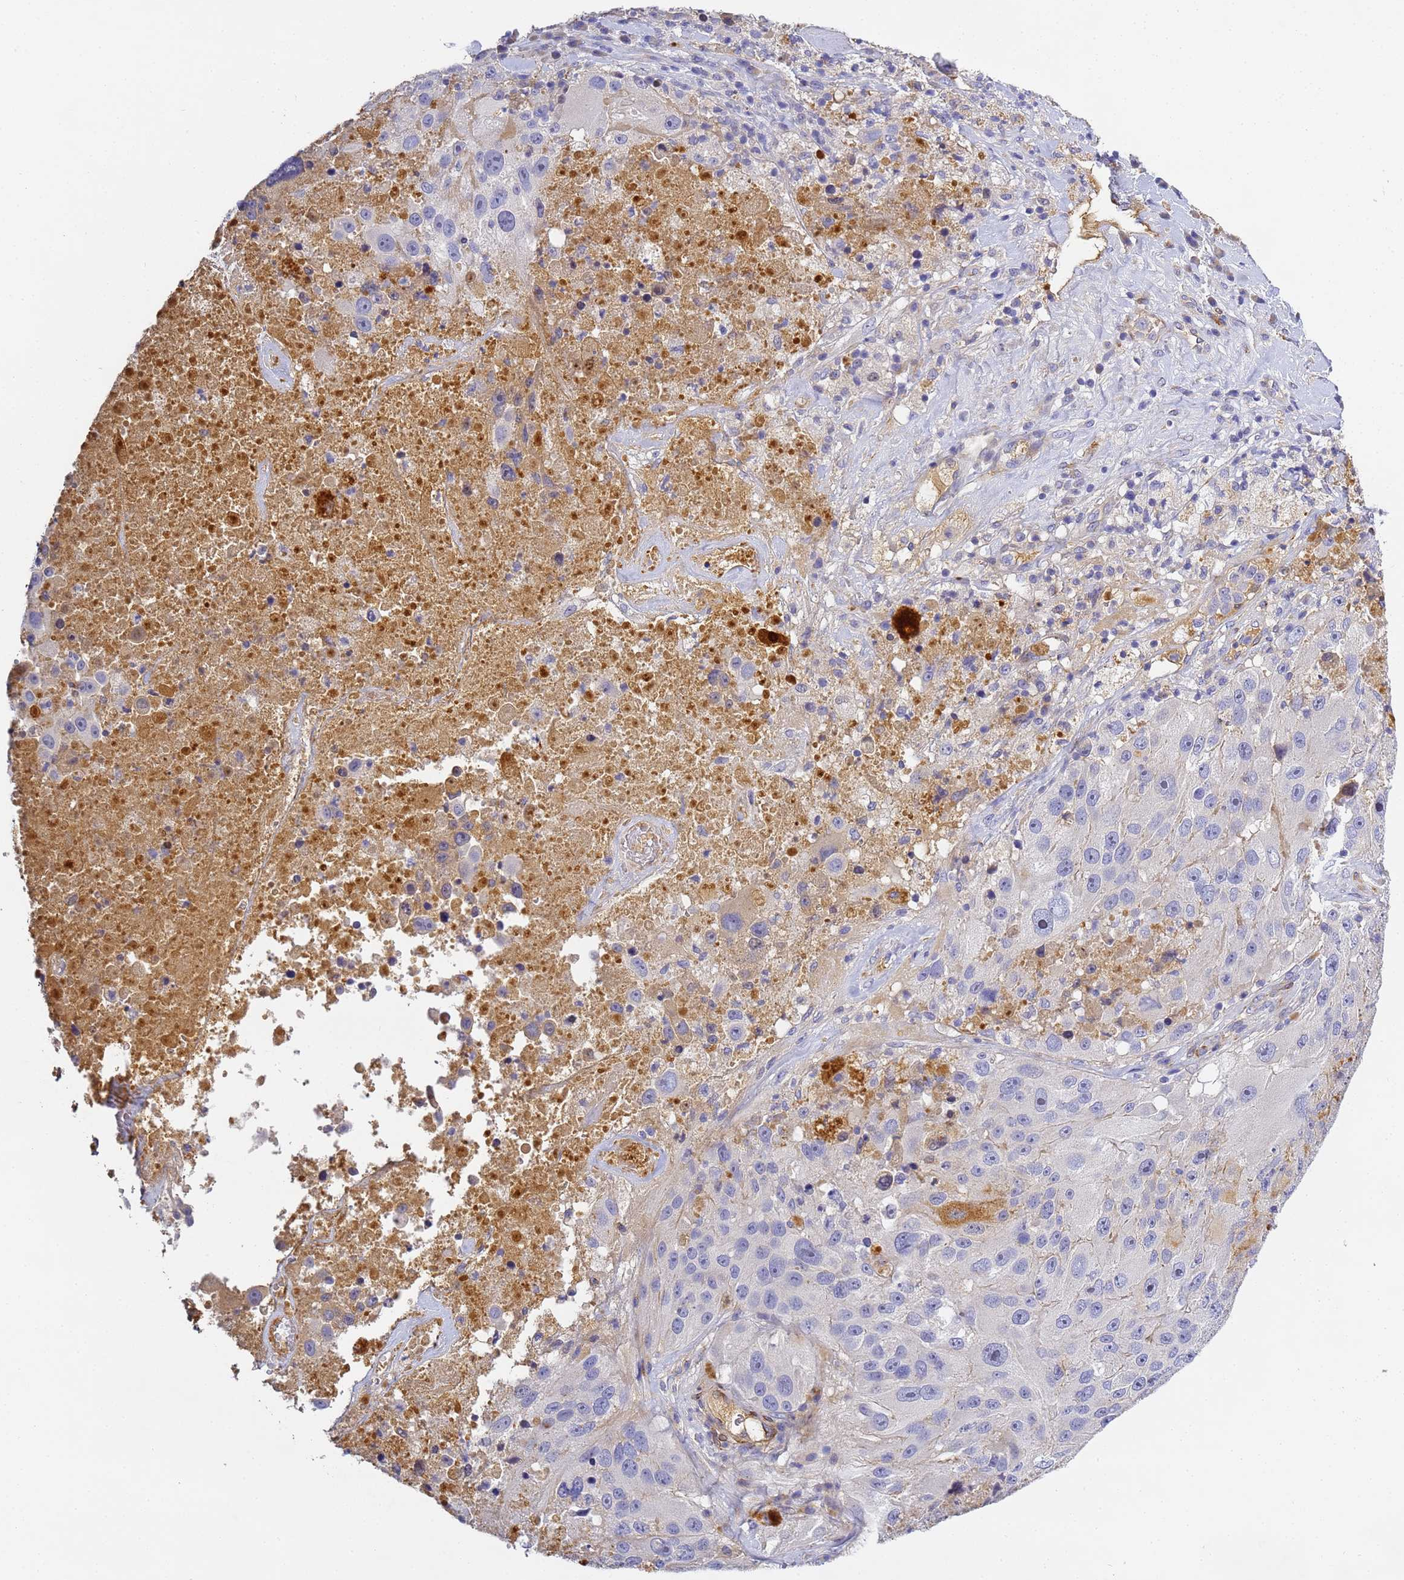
{"staining": {"intensity": "negative", "quantity": "none", "location": "none"}, "tissue": "melanoma", "cell_type": "Tumor cells", "image_type": "cancer", "snomed": [{"axis": "morphology", "description": "Malignant melanoma, Metastatic site"}, {"axis": "topography", "description": "Lymph node"}], "caption": "The image displays no significant staining in tumor cells of malignant melanoma (metastatic site).", "gene": "CFH", "patient": {"sex": "male", "age": 62}}